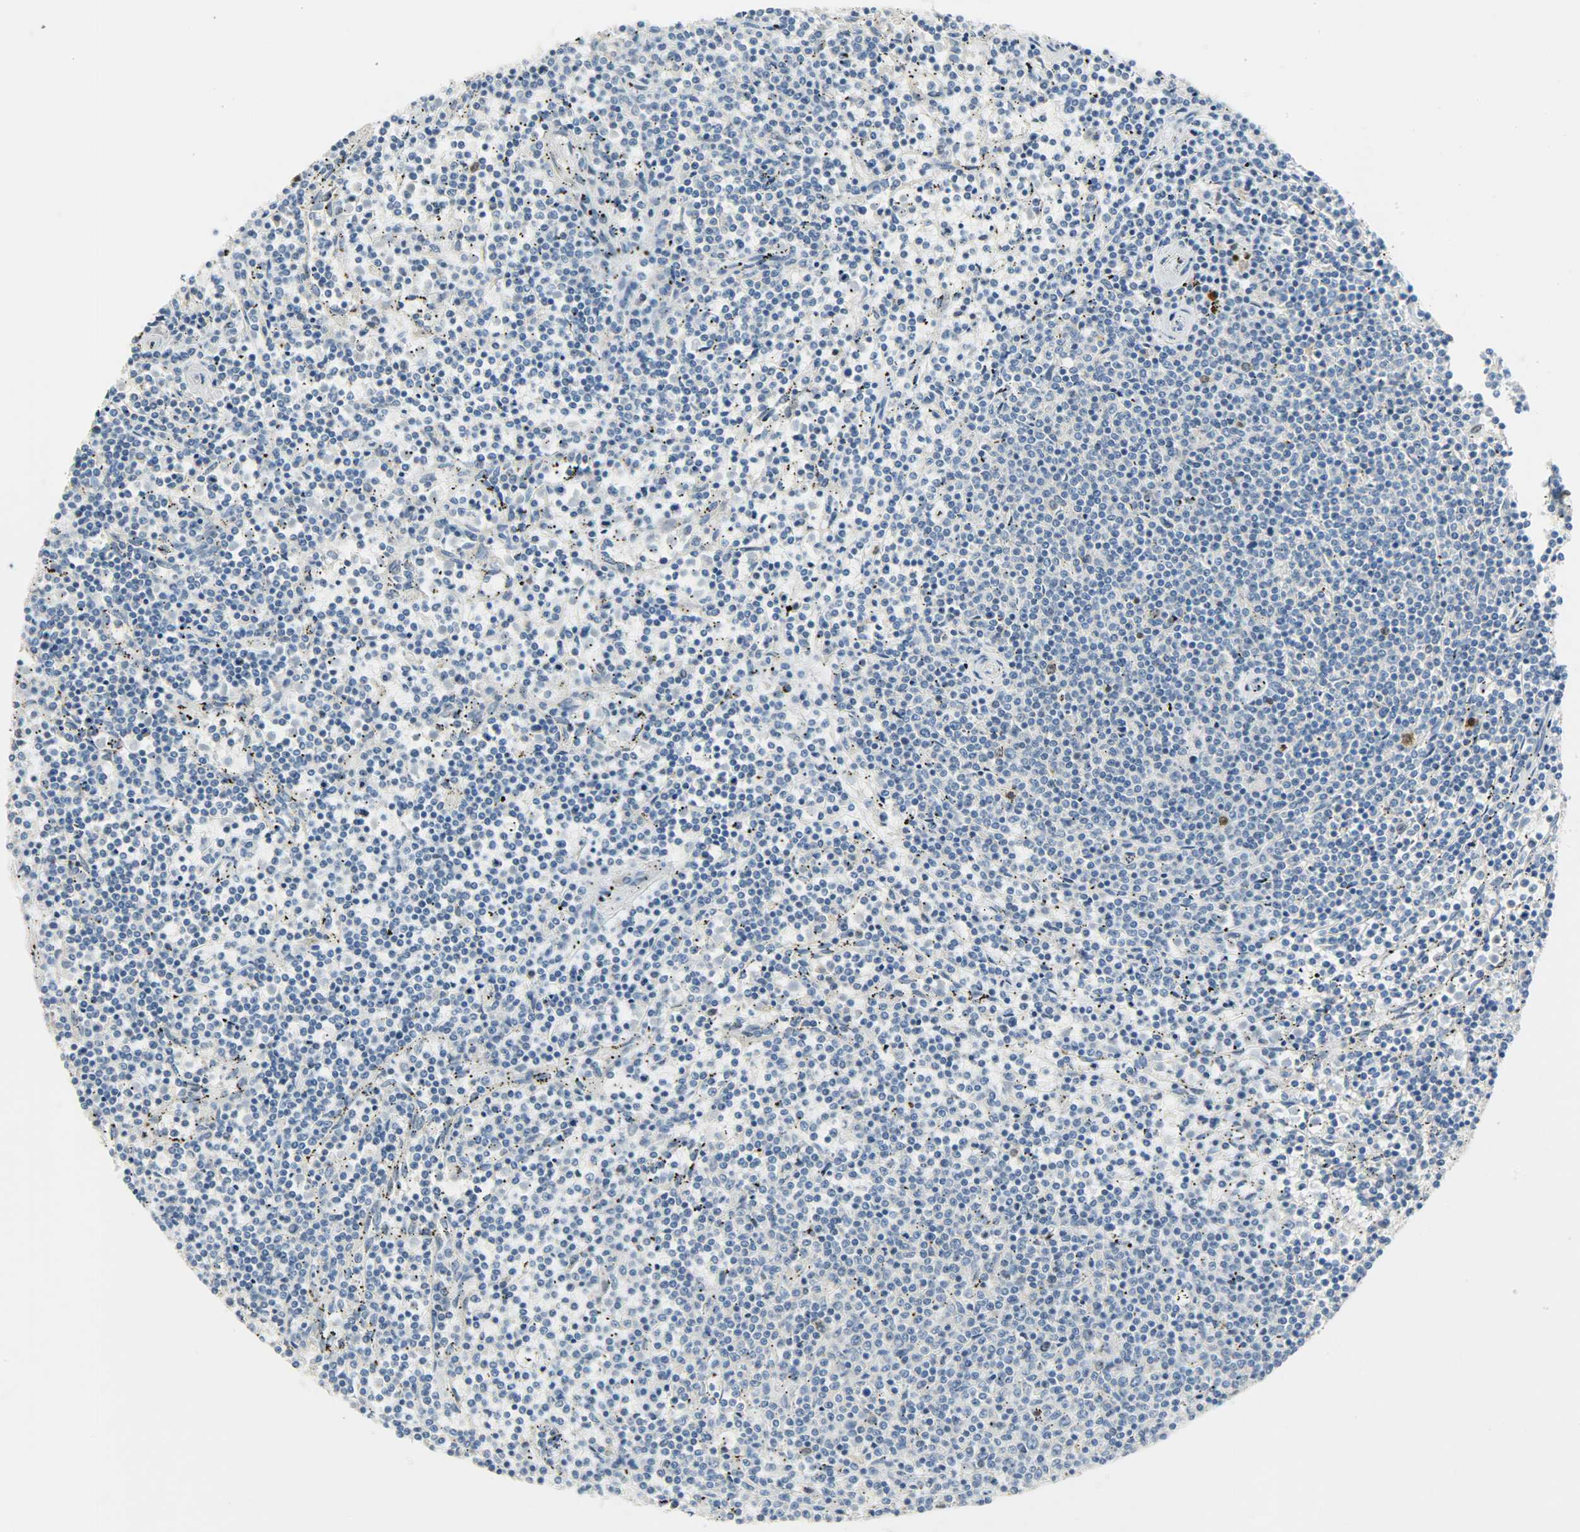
{"staining": {"intensity": "negative", "quantity": "none", "location": "none"}, "tissue": "lymphoma", "cell_type": "Tumor cells", "image_type": "cancer", "snomed": [{"axis": "morphology", "description": "Malignant lymphoma, non-Hodgkin's type, Low grade"}, {"axis": "topography", "description": "Spleen"}], "caption": "Protein analysis of low-grade malignant lymphoma, non-Hodgkin's type exhibits no significant expression in tumor cells.", "gene": "JUNB", "patient": {"sex": "female", "age": 50}}